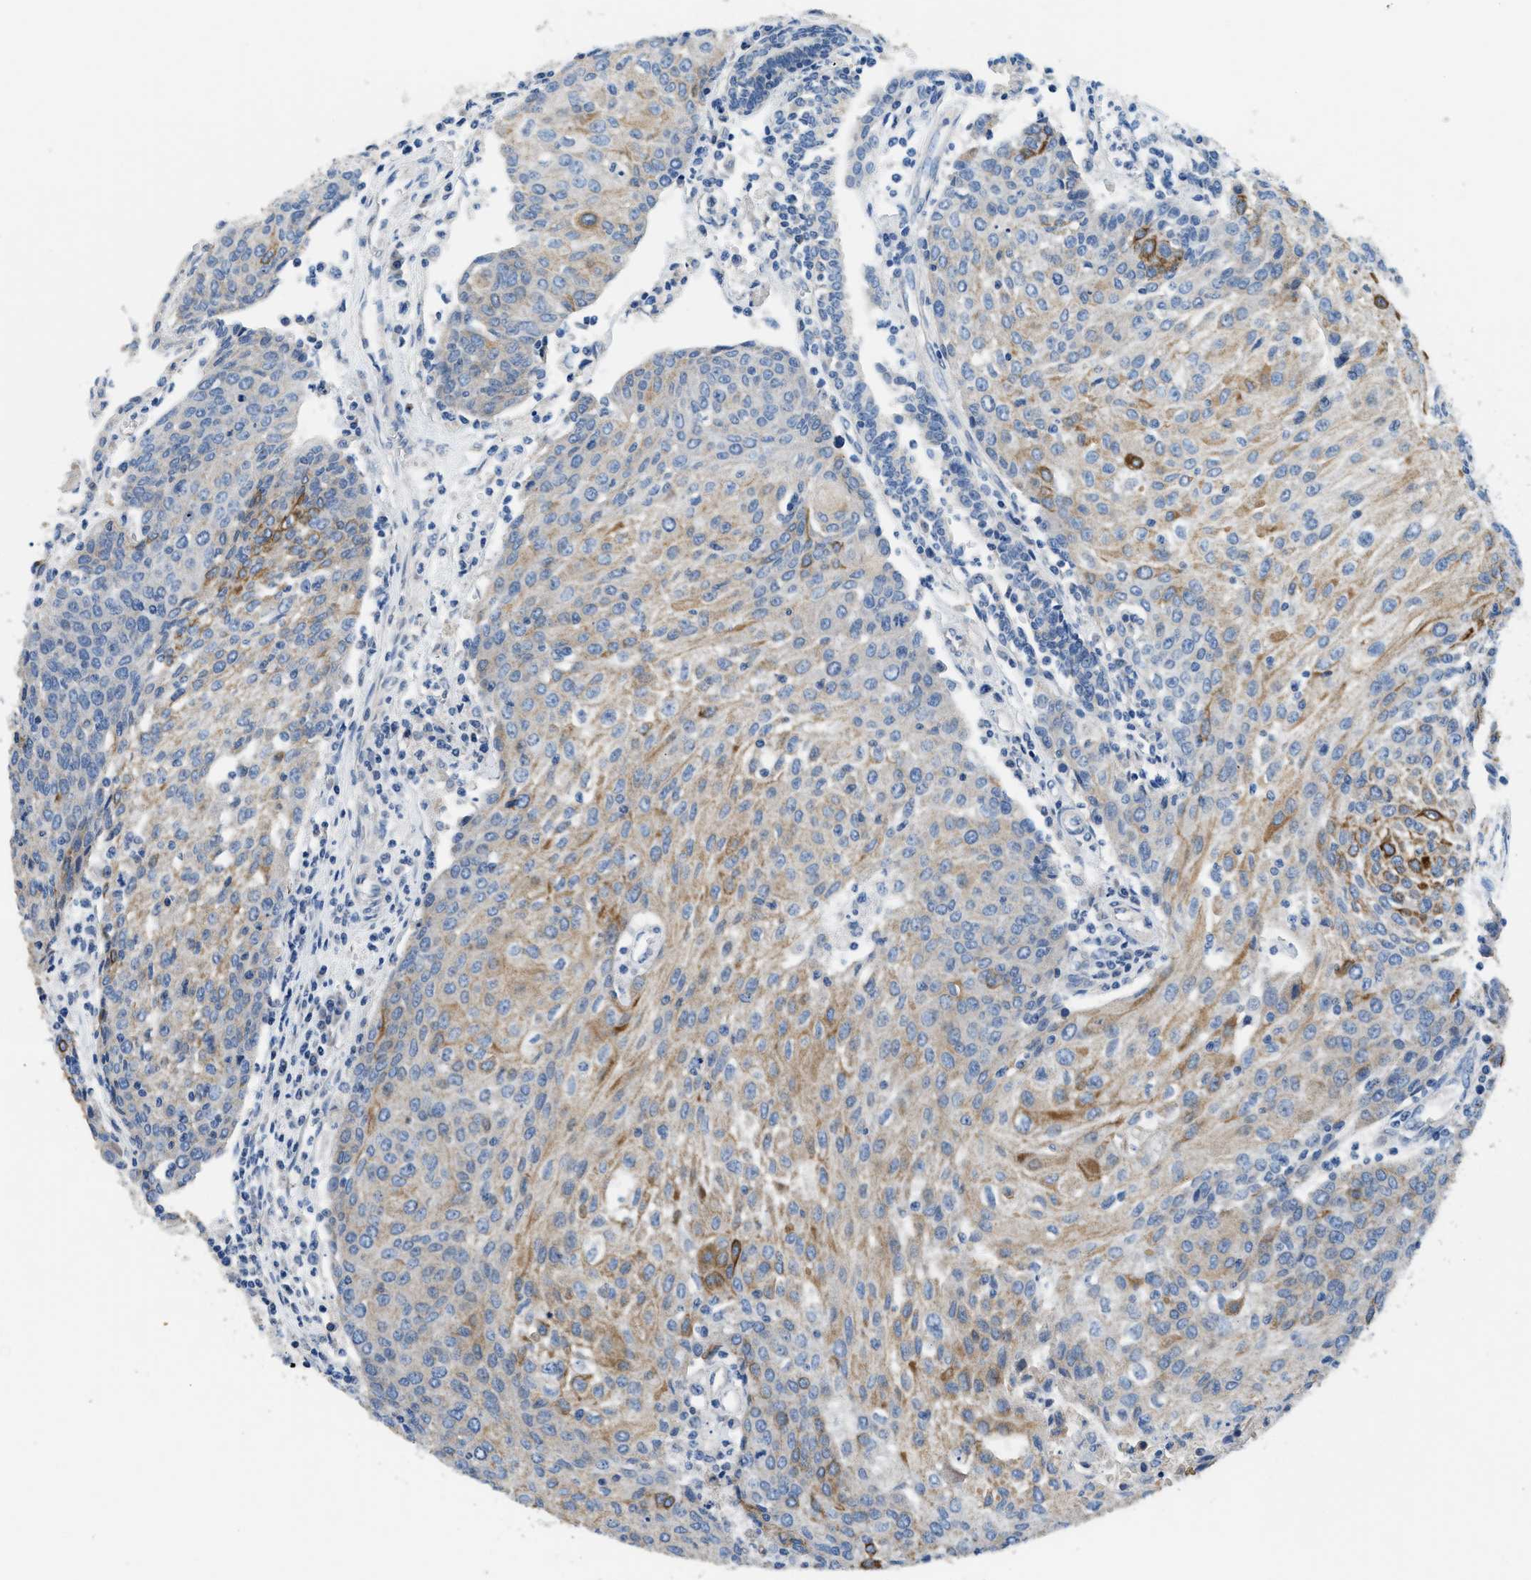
{"staining": {"intensity": "moderate", "quantity": ">75%", "location": "cytoplasmic/membranous"}, "tissue": "urothelial cancer", "cell_type": "Tumor cells", "image_type": "cancer", "snomed": [{"axis": "morphology", "description": "Urothelial carcinoma, High grade"}, {"axis": "topography", "description": "Urinary bladder"}], "caption": "A high-resolution photomicrograph shows immunohistochemistry (IHC) staining of high-grade urothelial carcinoma, which shows moderate cytoplasmic/membranous positivity in about >75% of tumor cells. The staining was performed using DAB to visualize the protein expression in brown, while the nuclei were stained in blue with hematoxylin (Magnification: 20x).", "gene": "SSH2", "patient": {"sex": "female", "age": 85}}